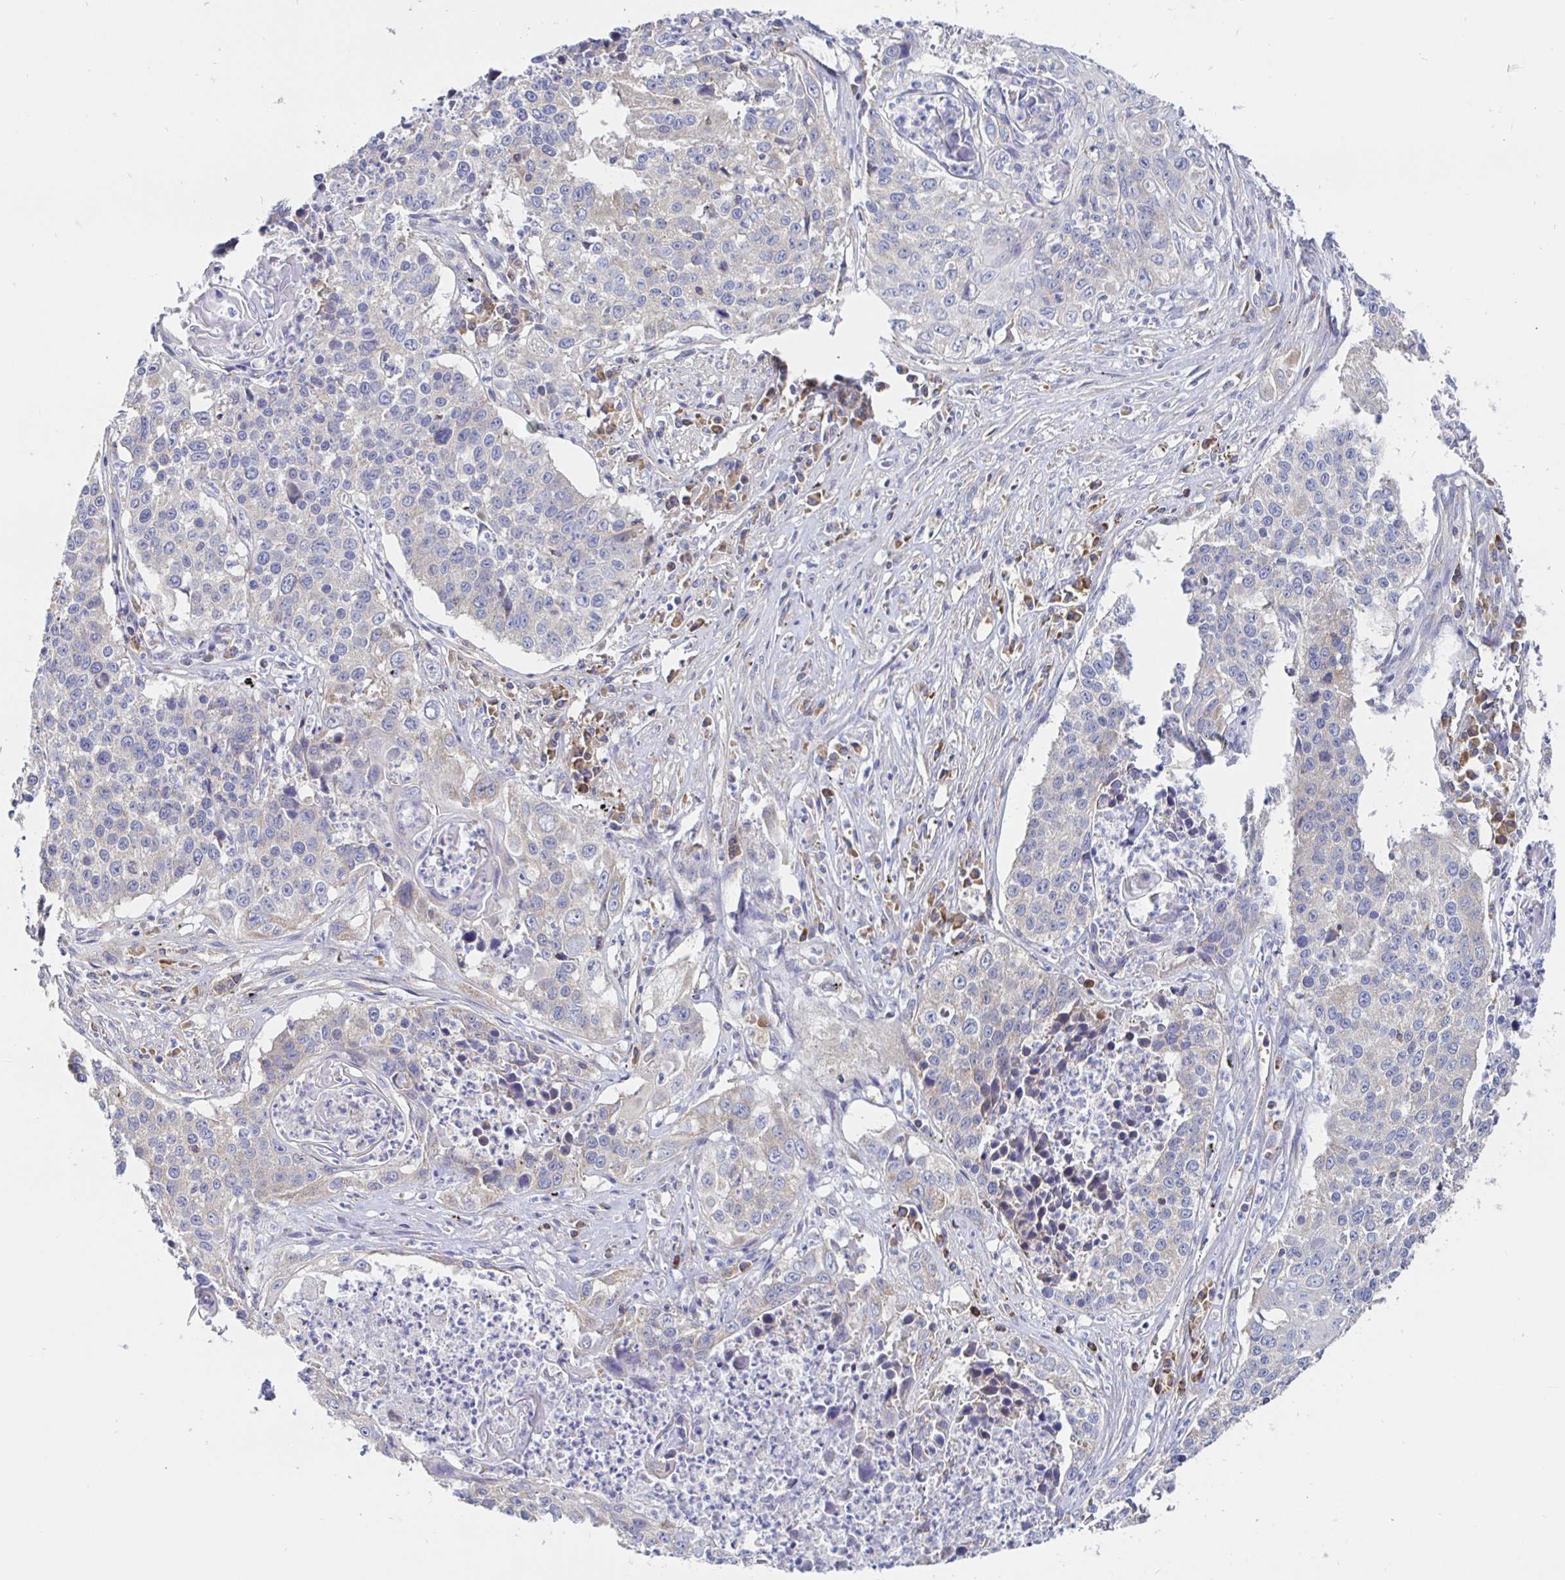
{"staining": {"intensity": "negative", "quantity": "none", "location": "none"}, "tissue": "lung cancer", "cell_type": "Tumor cells", "image_type": "cancer", "snomed": [{"axis": "morphology", "description": "Squamous cell carcinoma, NOS"}, {"axis": "morphology", "description": "Squamous cell carcinoma, metastatic, NOS"}, {"axis": "topography", "description": "Lung"}, {"axis": "topography", "description": "Pleura, NOS"}], "caption": "Tumor cells show no significant protein expression in lung cancer (metastatic squamous cell carcinoma).", "gene": "PRDX3", "patient": {"sex": "male", "age": 72}}